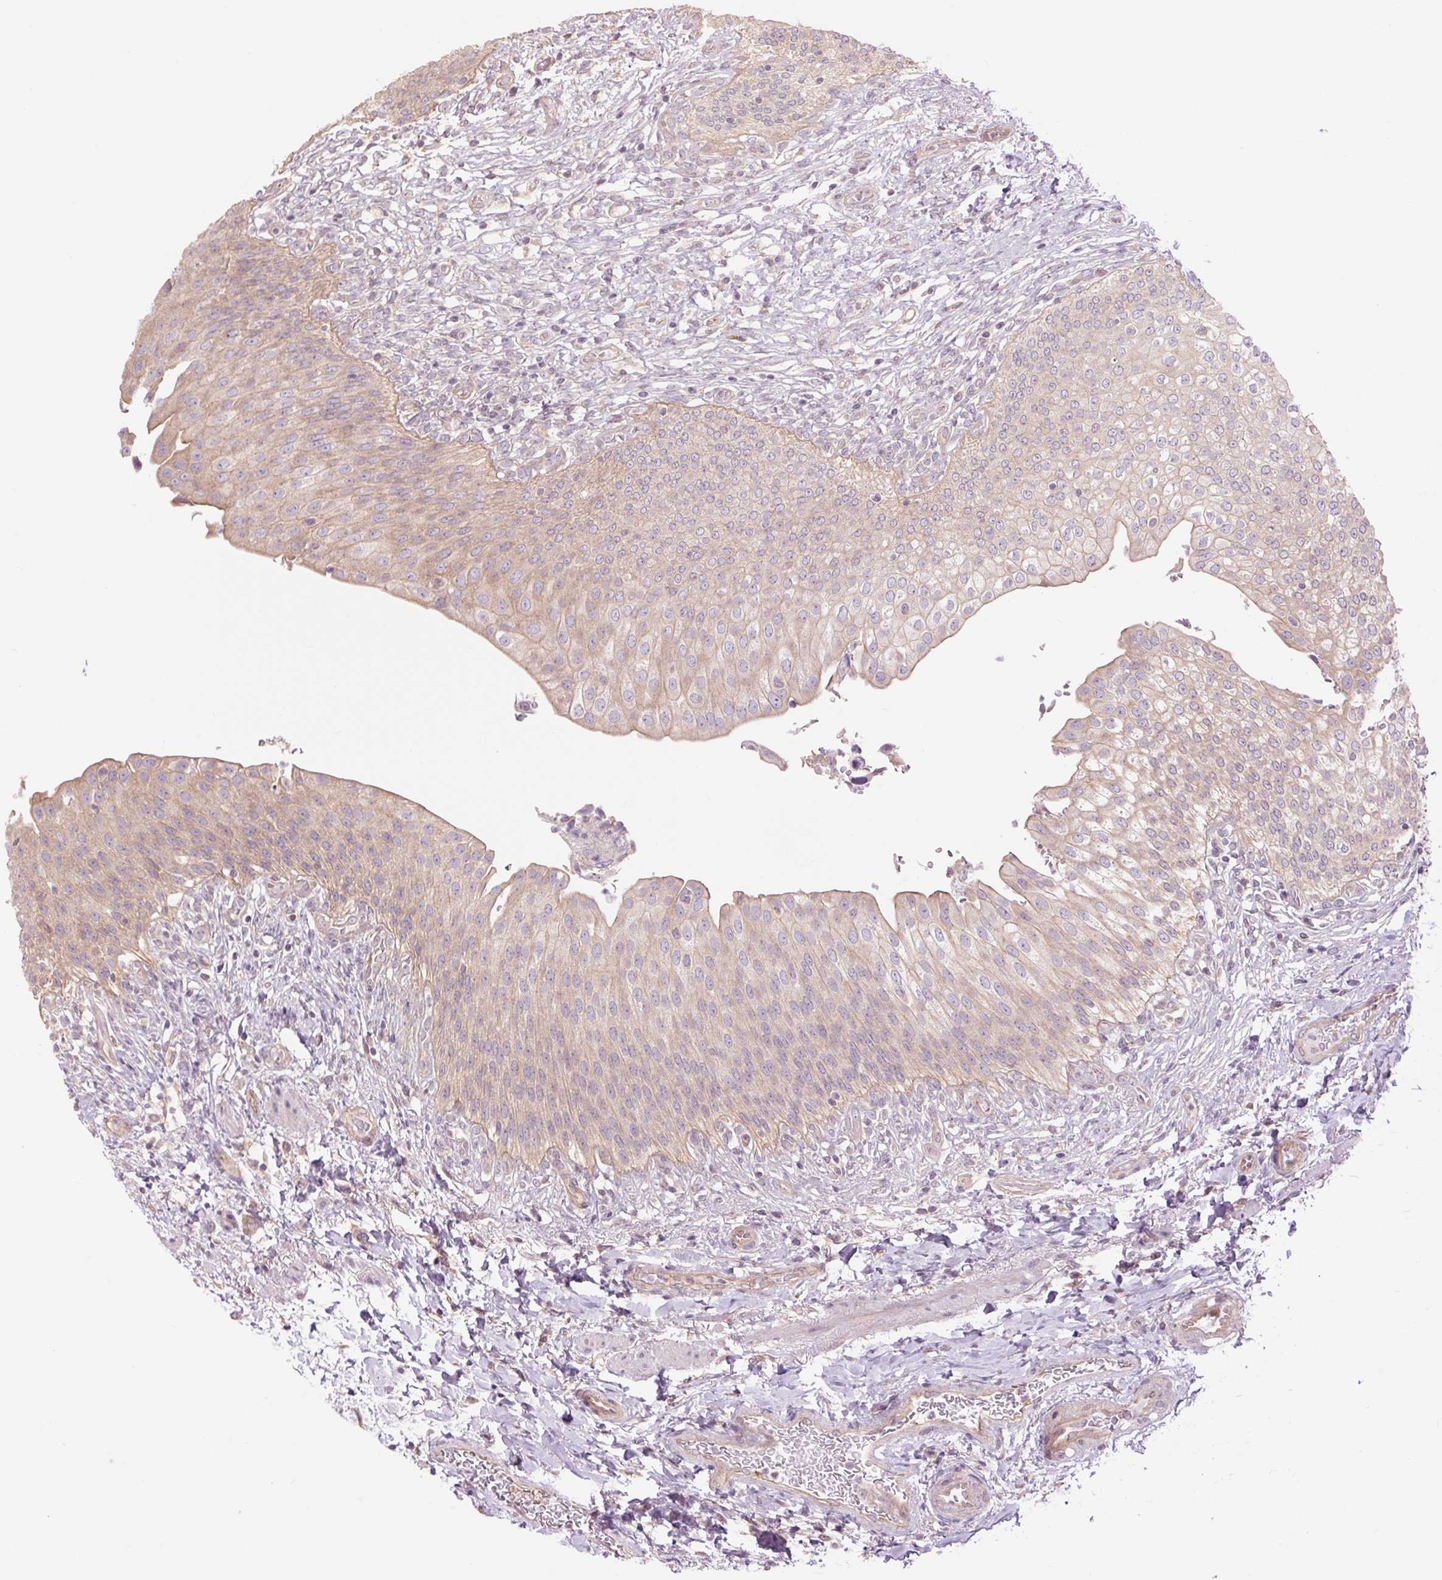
{"staining": {"intensity": "weak", "quantity": "25%-75%", "location": "cytoplasmic/membranous"}, "tissue": "urinary bladder", "cell_type": "Urothelial cells", "image_type": "normal", "snomed": [{"axis": "morphology", "description": "Normal tissue, NOS"}, {"axis": "topography", "description": "Urinary bladder"}, {"axis": "topography", "description": "Peripheral nerve tissue"}], "caption": "Protein analysis of unremarkable urinary bladder reveals weak cytoplasmic/membranous expression in approximately 25%-75% of urothelial cells. (Stains: DAB (3,3'-diaminobenzidine) in brown, nuclei in blue, Microscopy: brightfield microscopy at high magnification).", "gene": "CTNNA3", "patient": {"sex": "female", "age": 60}}